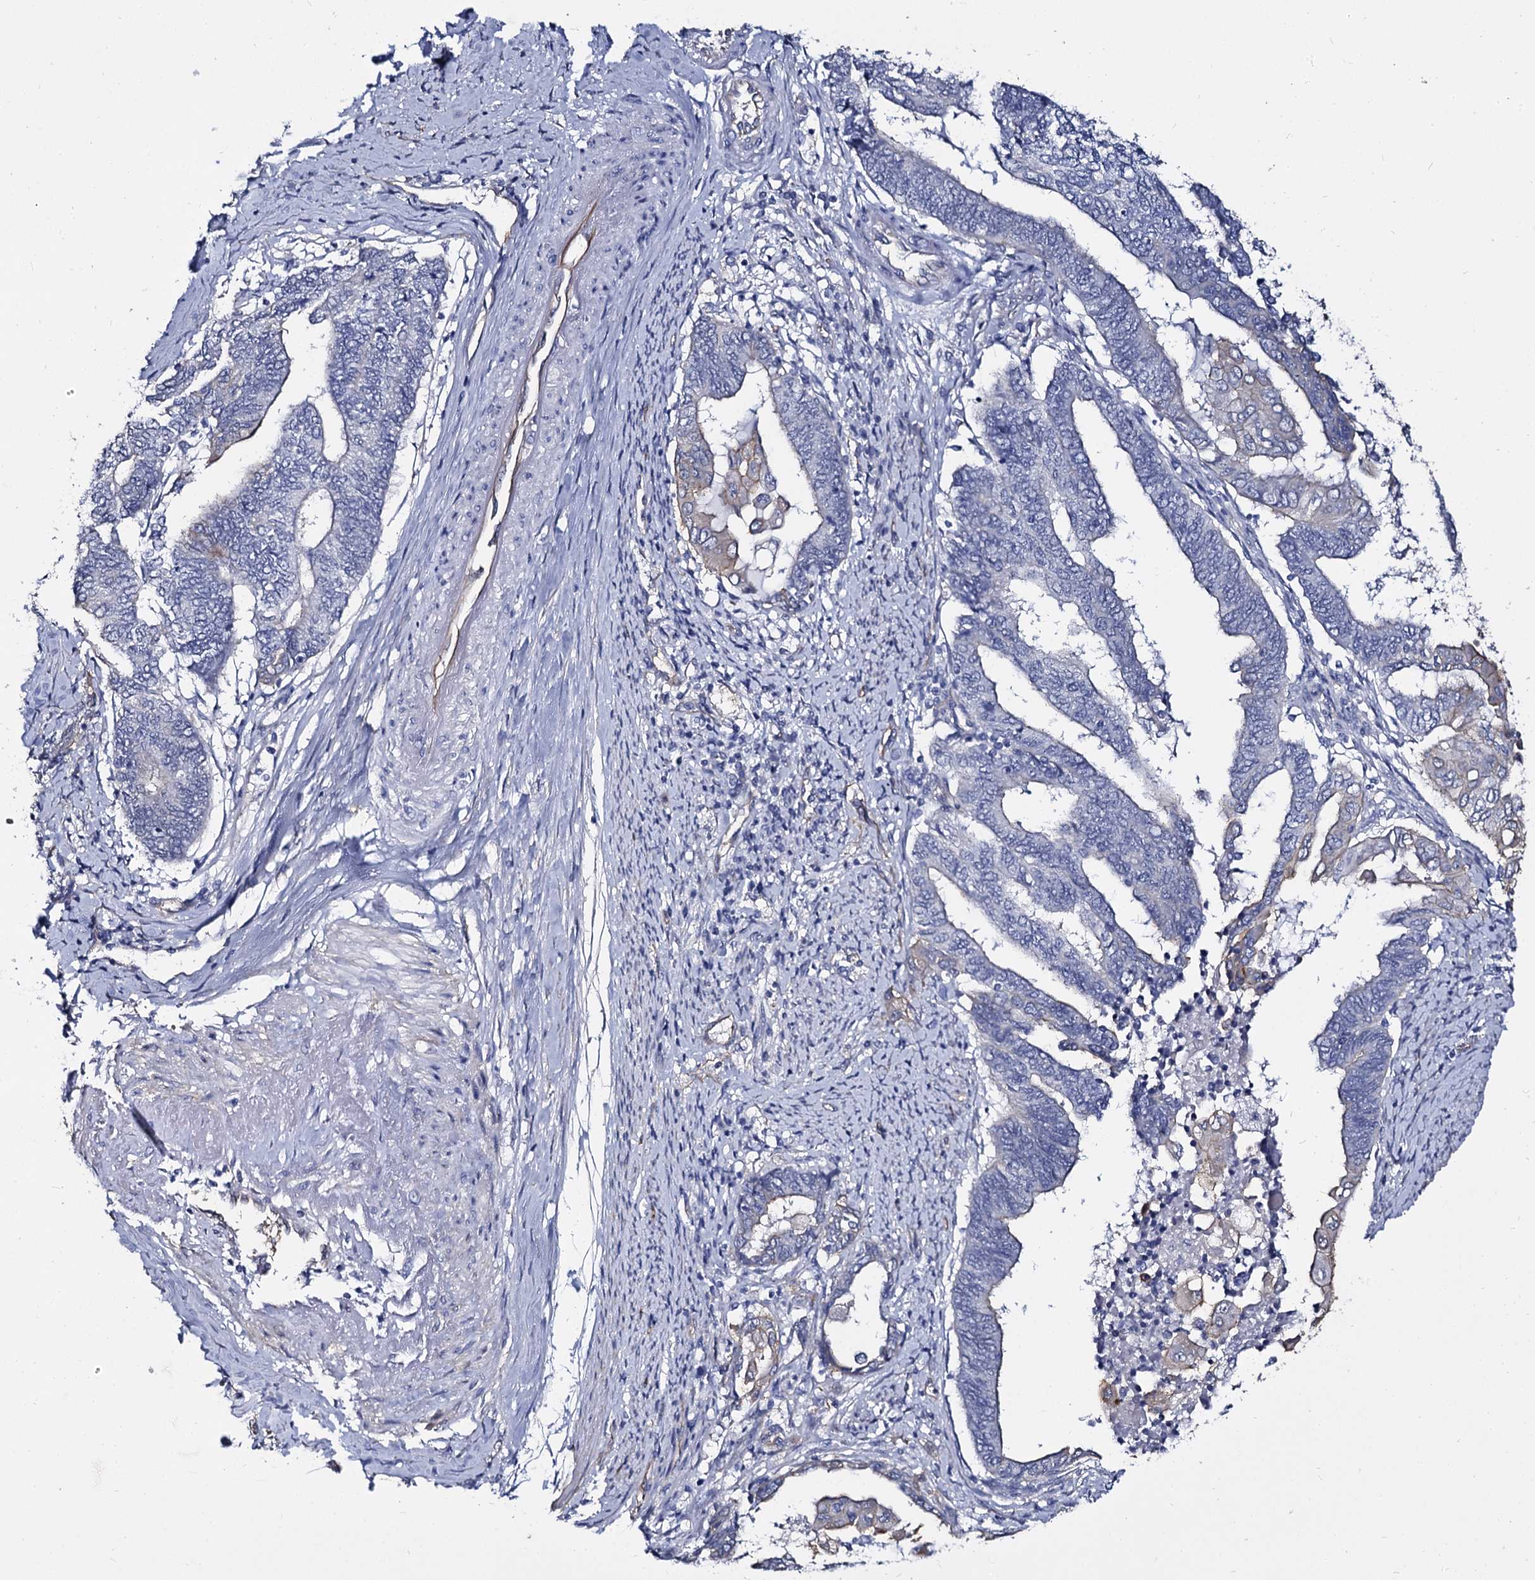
{"staining": {"intensity": "negative", "quantity": "none", "location": "none"}, "tissue": "endometrial cancer", "cell_type": "Tumor cells", "image_type": "cancer", "snomed": [{"axis": "morphology", "description": "Adenocarcinoma, NOS"}, {"axis": "topography", "description": "Uterus"}, {"axis": "topography", "description": "Endometrium"}], "caption": "Immunohistochemistry of human endometrial cancer (adenocarcinoma) demonstrates no positivity in tumor cells.", "gene": "CBFB", "patient": {"sex": "female", "age": 70}}